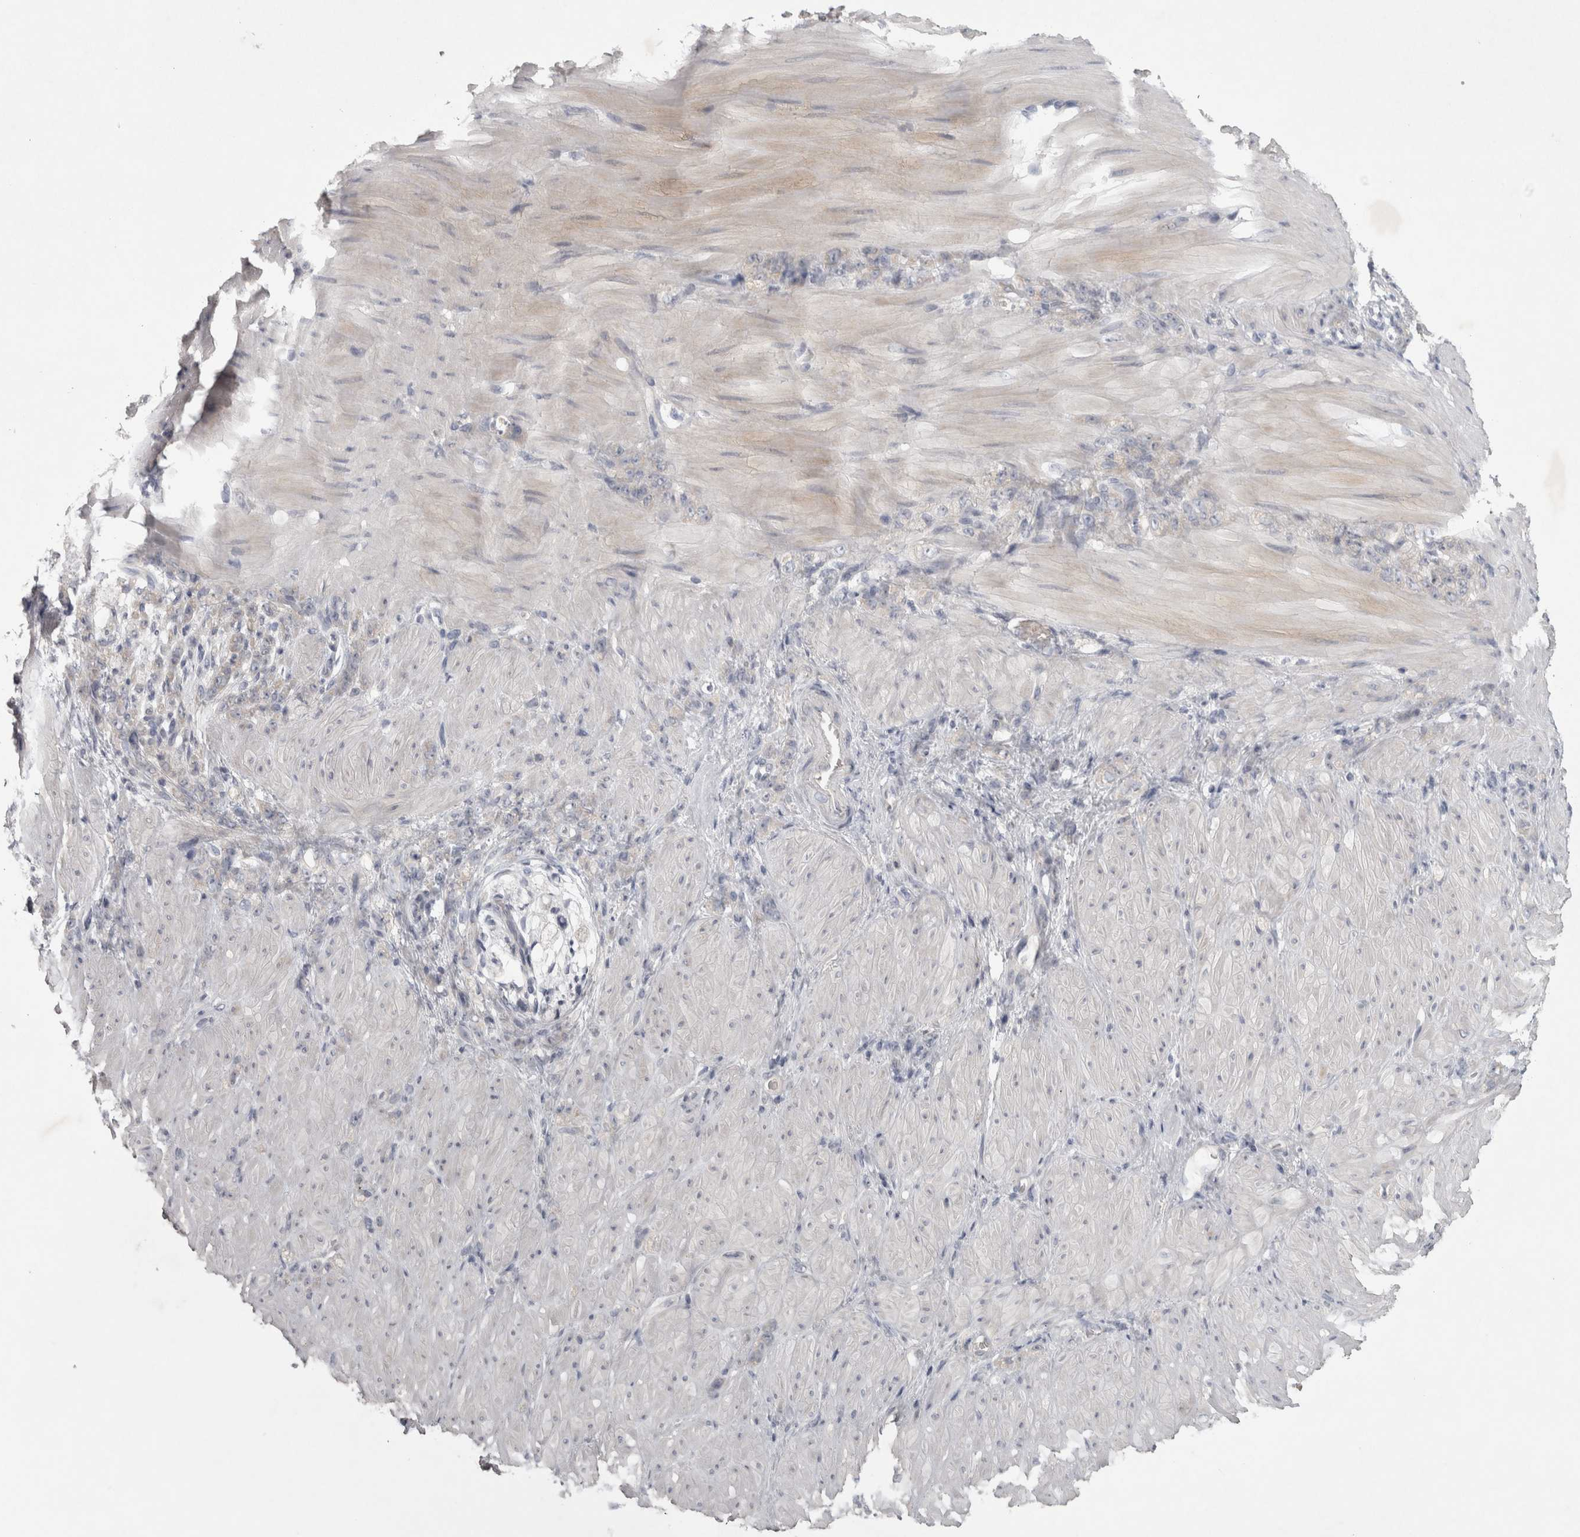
{"staining": {"intensity": "negative", "quantity": "none", "location": "none"}, "tissue": "stomach cancer", "cell_type": "Tumor cells", "image_type": "cancer", "snomed": [{"axis": "morphology", "description": "Normal tissue, NOS"}, {"axis": "morphology", "description": "Adenocarcinoma, NOS"}, {"axis": "topography", "description": "Stomach"}], "caption": "Tumor cells are negative for brown protein staining in stomach adenocarcinoma. Nuclei are stained in blue.", "gene": "ENPP7", "patient": {"sex": "male", "age": 82}}